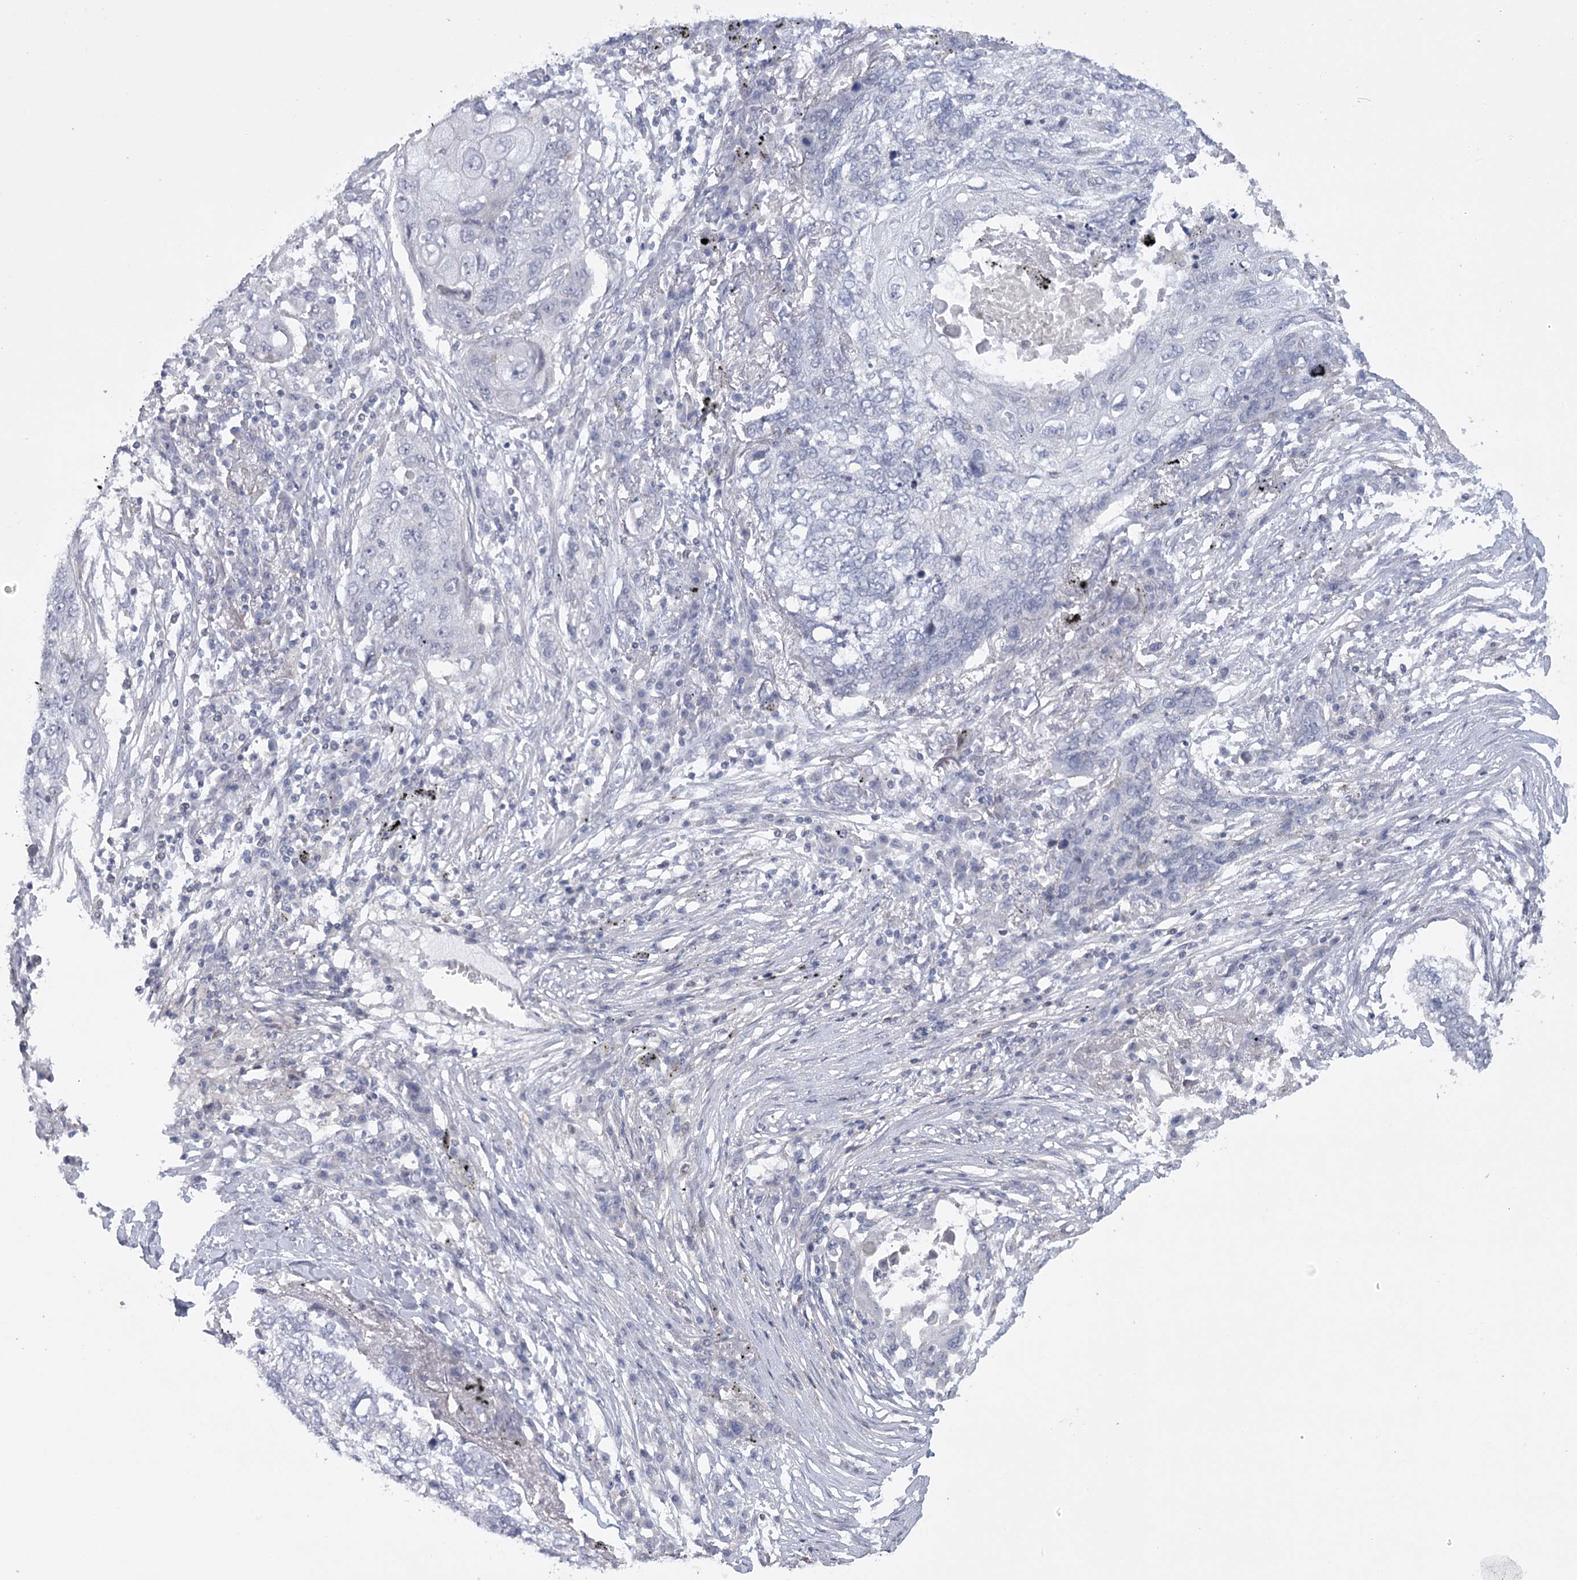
{"staining": {"intensity": "negative", "quantity": "none", "location": "none"}, "tissue": "lung cancer", "cell_type": "Tumor cells", "image_type": "cancer", "snomed": [{"axis": "morphology", "description": "Squamous cell carcinoma, NOS"}, {"axis": "topography", "description": "Lung"}], "caption": "High magnification brightfield microscopy of lung cancer stained with DAB (brown) and counterstained with hematoxylin (blue): tumor cells show no significant staining.", "gene": "FAM76B", "patient": {"sex": "female", "age": 63}}